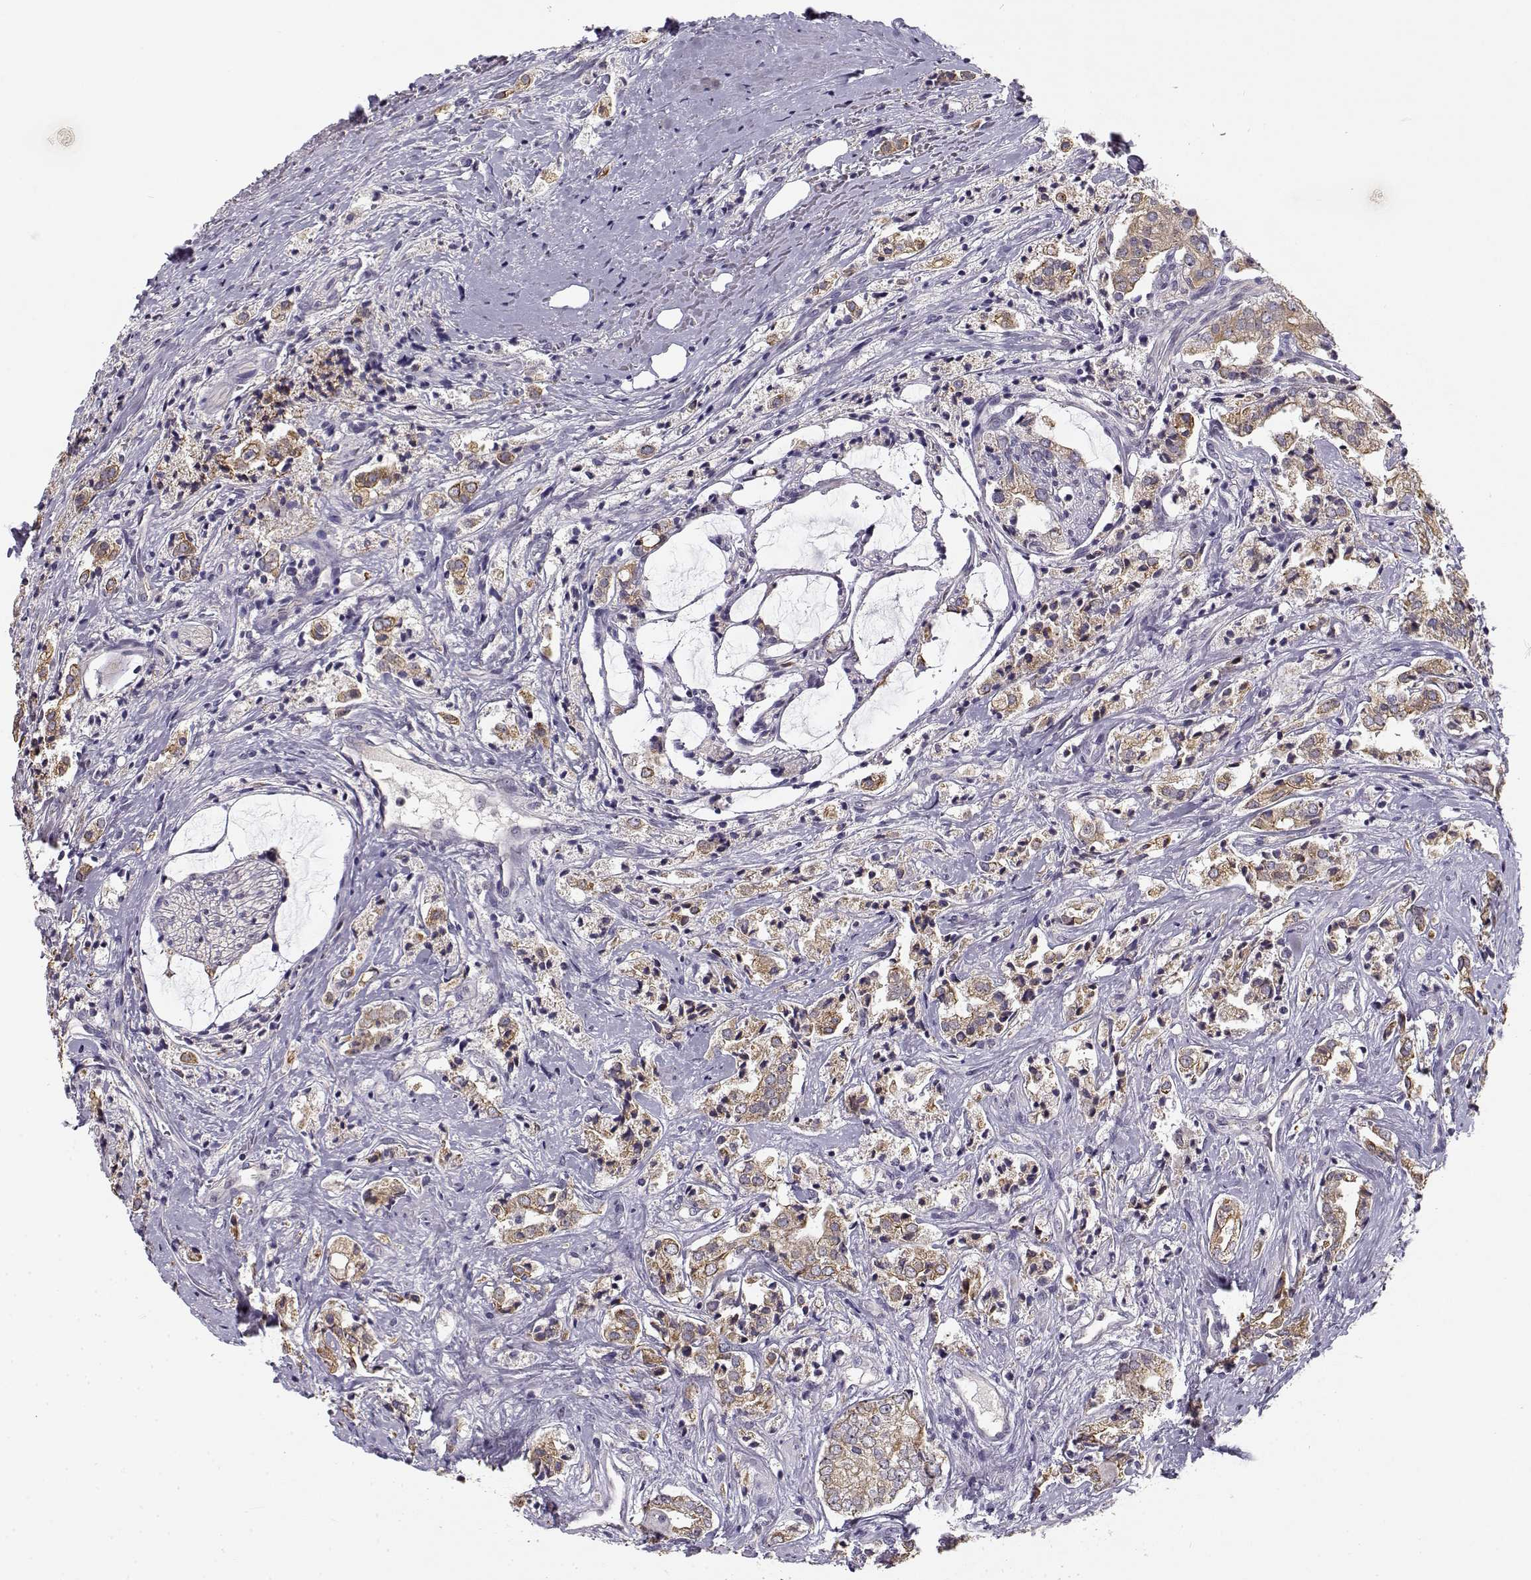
{"staining": {"intensity": "weak", "quantity": ">75%", "location": "cytoplasmic/membranous"}, "tissue": "prostate cancer", "cell_type": "Tumor cells", "image_type": "cancer", "snomed": [{"axis": "morphology", "description": "Adenocarcinoma, NOS"}, {"axis": "topography", "description": "Prostate"}], "caption": "Prostate adenocarcinoma was stained to show a protein in brown. There is low levels of weak cytoplasmic/membranous expression in about >75% of tumor cells. (Brightfield microscopy of DAB IHC at high magnification).", "gene": "TMEM145", "patient": {"sex": "male", "age": 66}}